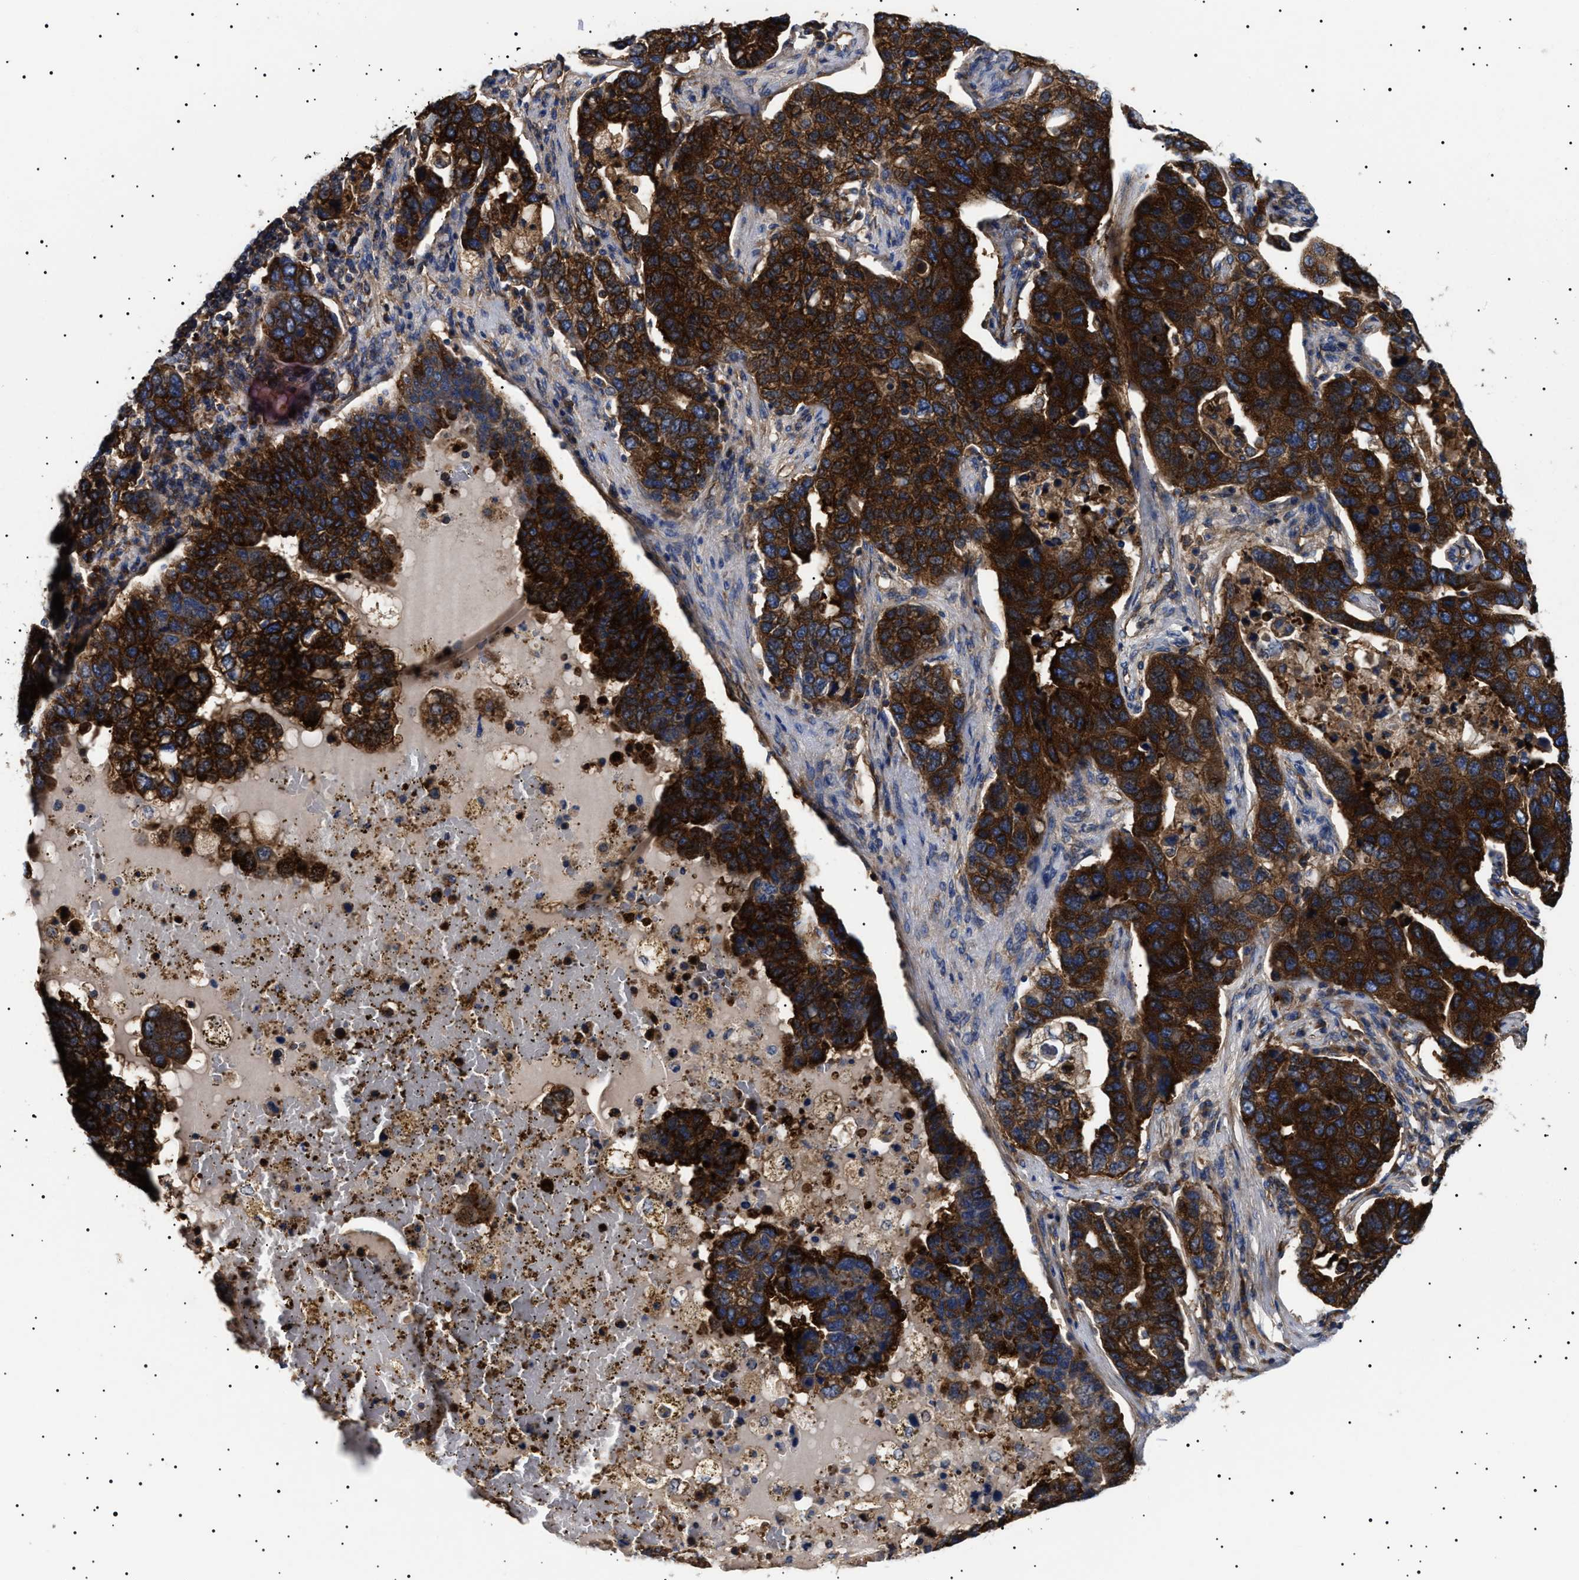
{"staining": {"intensity": "strong", "quantity": ">75%", "location": "cytoplasmic/membranous"}, "tissue": "pancreatic cancer", "cell_type": "Tumor cells", "image_type": "cancer", "snomed": [{"axis": "morphology", "description": "Adenocarcinoma, NOS"}, {"axis": "topography", "description": "Pancreas"}], "caption": "Pancreatic cancer (adenocarcinoma) stained with a protein marker reveals strong staining in tumor cells.", "gene": "TPP2", "patient": {"sex": "female", "age": 61}}